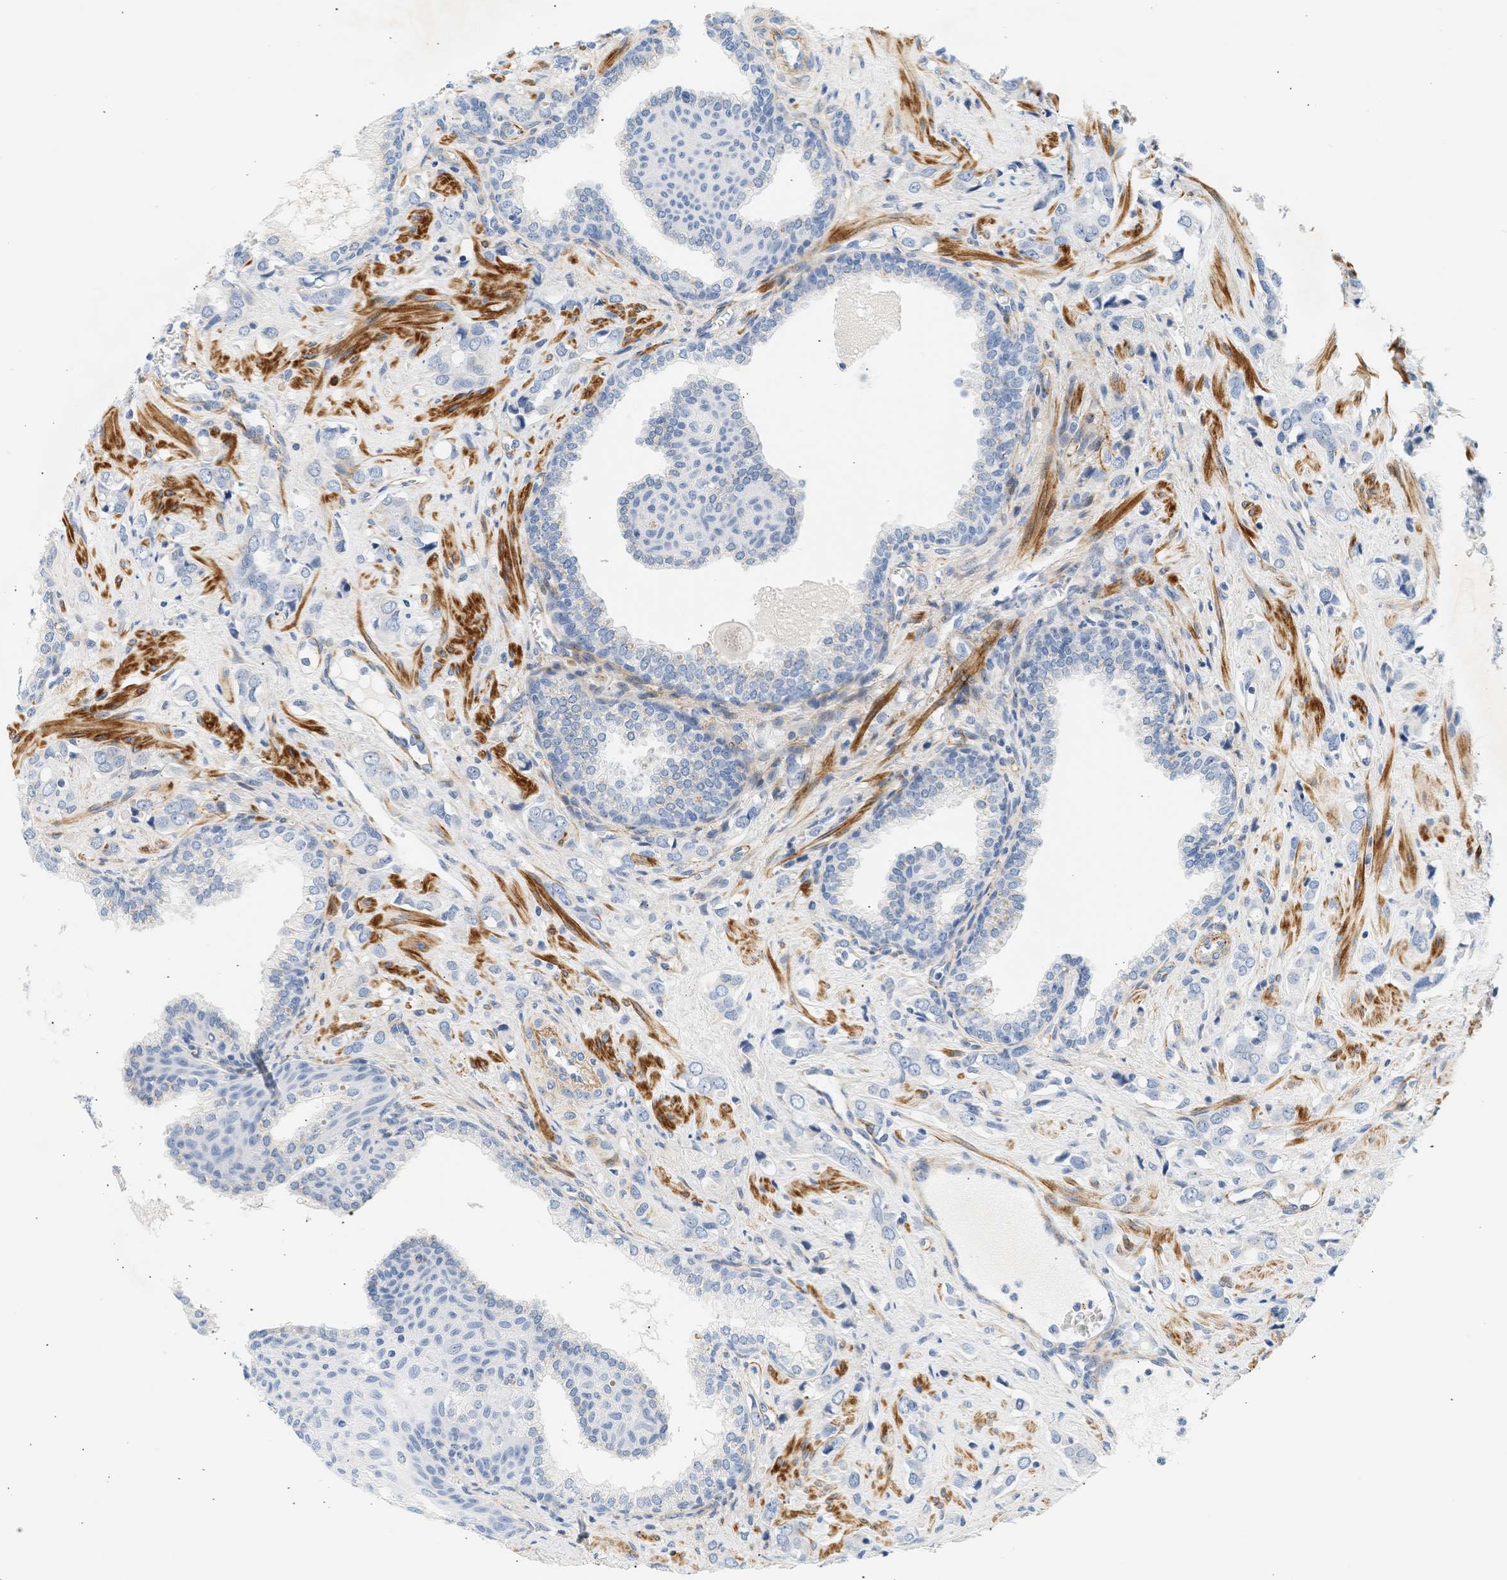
{"staining": {"intensity": "negative", "quantity": "none", "location": "none"}, "tissue": "prostate cancer", "cell_type": "Tumor cells", "image_type": "cancer", "snomed": [{"axis": "morphology", "description": "Adenocarcinoma, High grade"}, {"axis": "topography", "description": "Prostate"}], "caption": "Immunohistochemistry histopathology image of neoplastic tissue: human prostate adenocarcinoma (high-grade) stained with DAB (3,3'-diaminobenzidine) exhibits no significant protein expression in tumor cells.", "gene": "SLC30A7", "patient": {"sex": "male", "age": 52}}